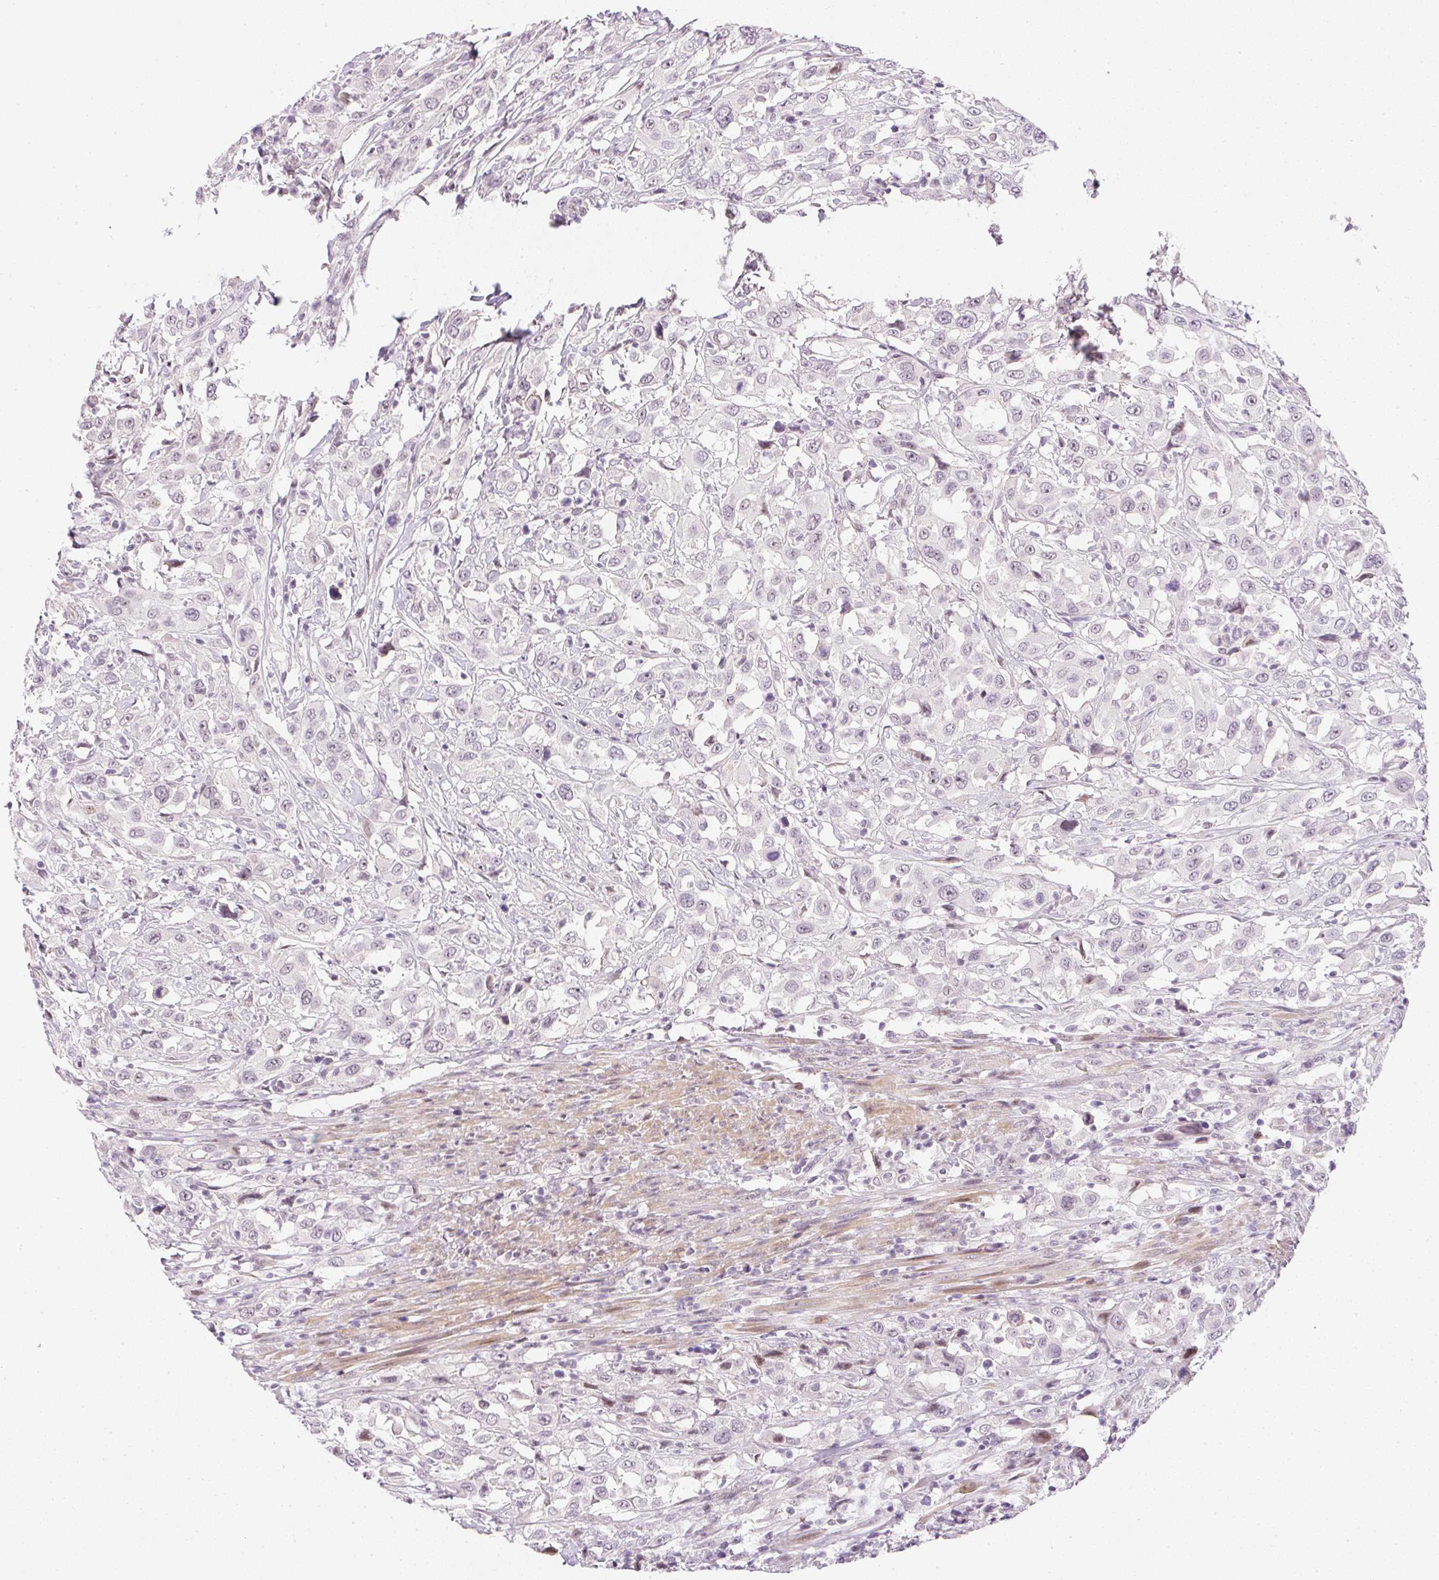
{"staining": {"intensity": "moderate", "quantity": "<25%", "location": "nuclear"}, "tissue": "urothelial cancer", "cell_type": "Tumor cells", "image_type": "cancer", "snomed": [{"axis": "morphology", "description": "Urothelial carcinoma, High grade"}, {"axis": "topography", "description": "Urinary bladder"}], "caption": "Protein staining reveals moderate nuclear positivity in approximately <25% of tumor cells in urothelial carcinoma (high-grade). The staining was performed using DAB (3,3'-diaminobenzidine), with brown indicating positive protein expression. Nuclei are stained blue with hematoxylin.", "gene": "DPPA4", "patient": {"sex": "male", "age": 61}}